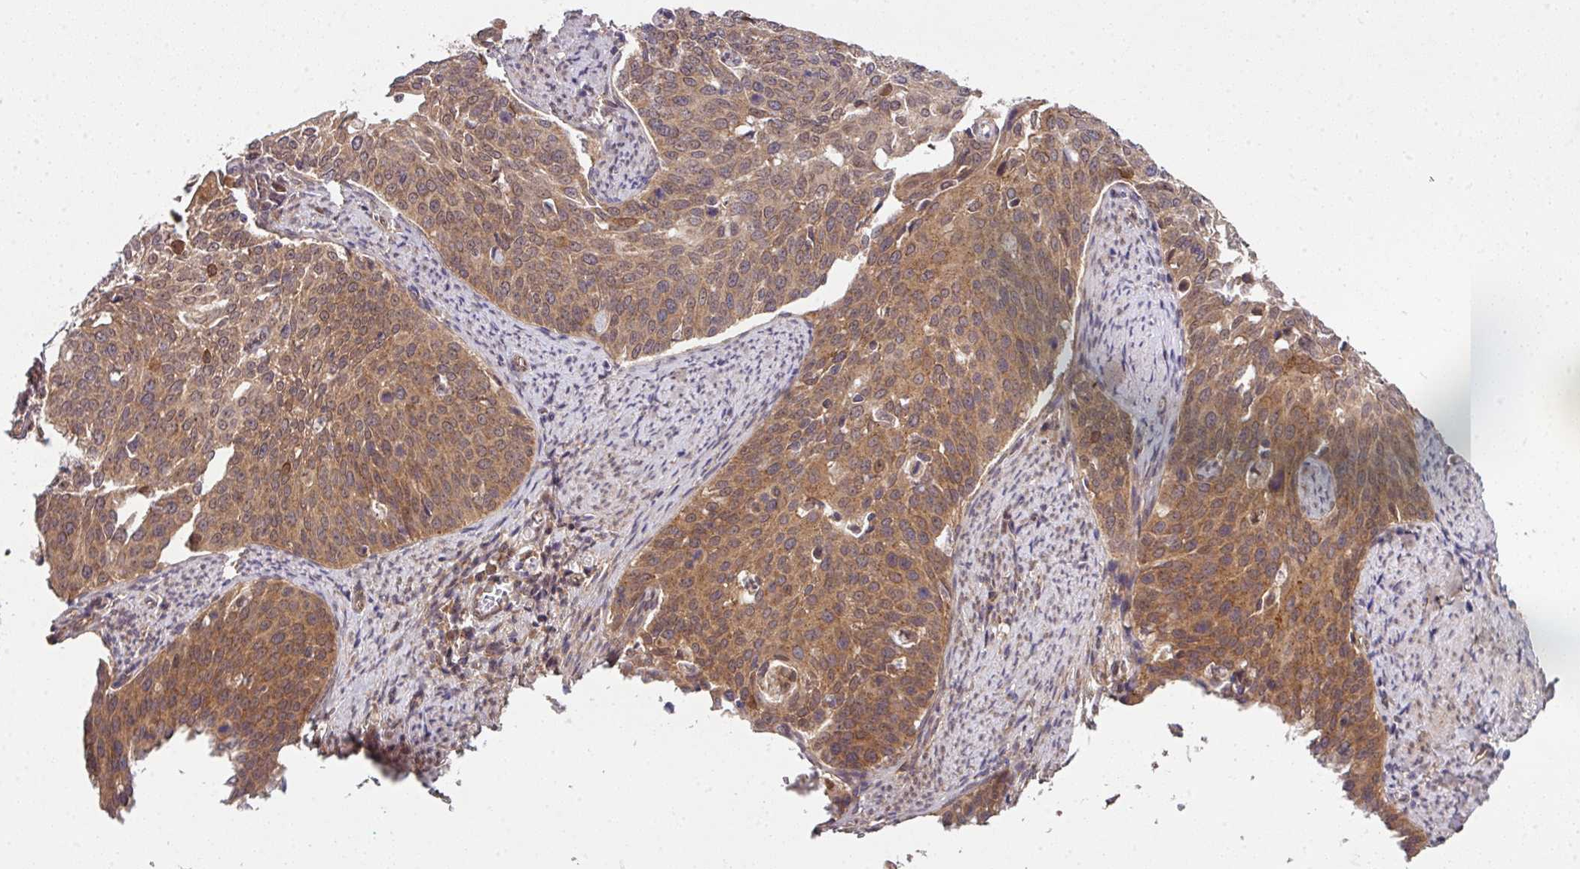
{"staining": {"intensity": "moderate", "quantity": "25%-75%", "location": "cytoplasmic/membranous,nuclear"}, "tissue": "cervical cancer", "cell_type": "Tumor cells", "image_type": "cancer", "snomed": [{"axis": "morphology", "description": "Squamous cell carcinoma, NOS"}, {"axis": "topography", "description": "Cervix"}], "caption": "IHC photomicrograph of cervical squamous cell carcinoma stained for a protein (brown), which exhibits medium levels of moderate cytoplasmic/membranous and nuclear staining in about 25%-75% of tumor cells.", "gene": "CAMLG", "patient": {"sex": "female", "age": 44}}